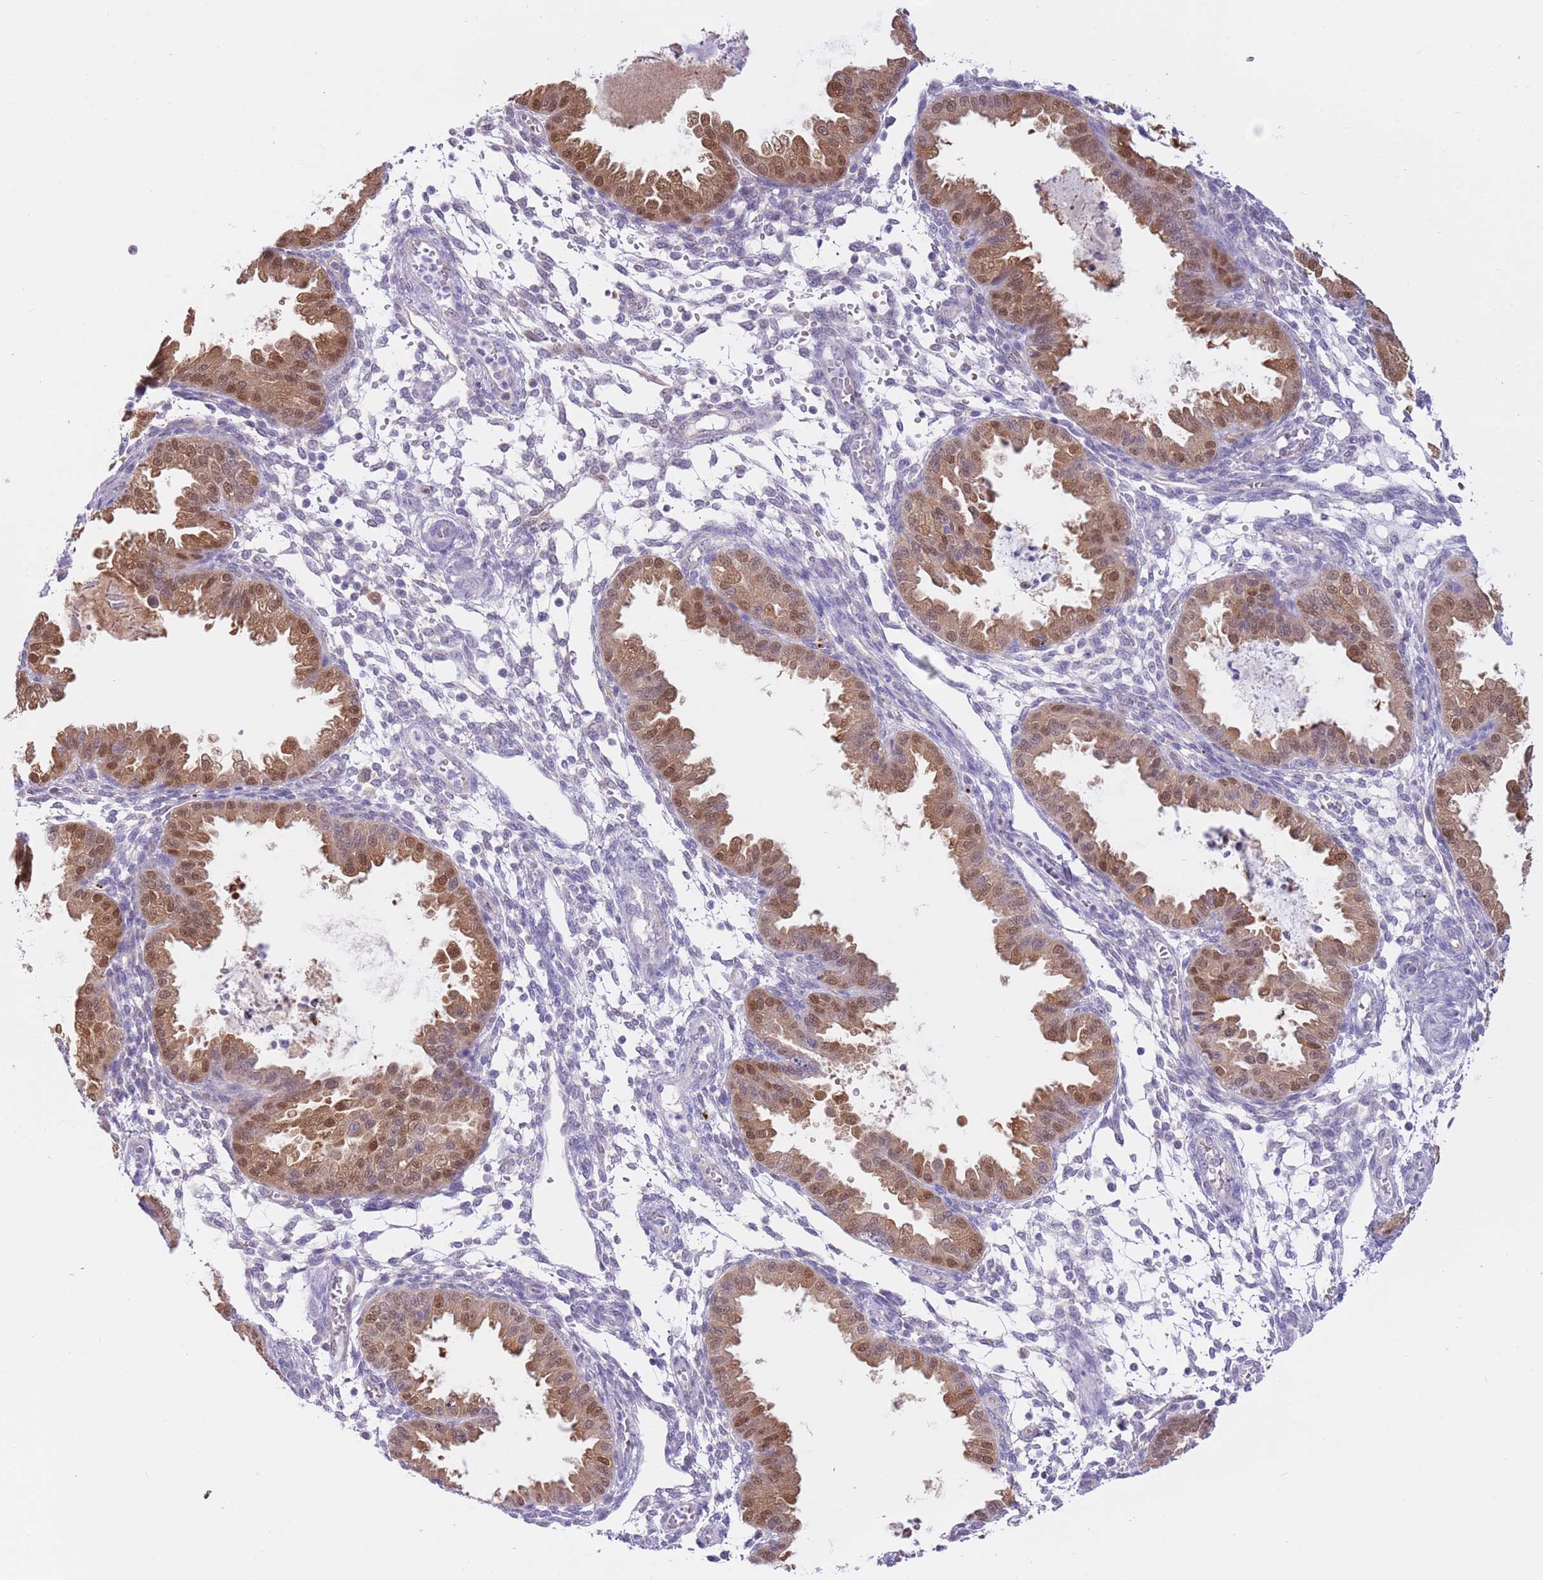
{"staining": {"intensity": "negative", "quantity": "none", "location": "none"}, "tissue": "endometrium", "cell_type": "Cells in endometrial stroma", "image_type": "normal", "snomed": [{"axis": "morphology", "description": "Normal tissue, NOS"}, {"axis": "topography", "description": "Endometrium"}], "caption": "DAB immunohistochemical staining of unremarkable endometrium displays no significant positivity in cells in endometrial stroma. (DAB immunohistochemistry (IHC) visualized using brightfield microscopy, high magnification).", "gene": "DDI2", "patient": {"sex": "female", "age": 33}}